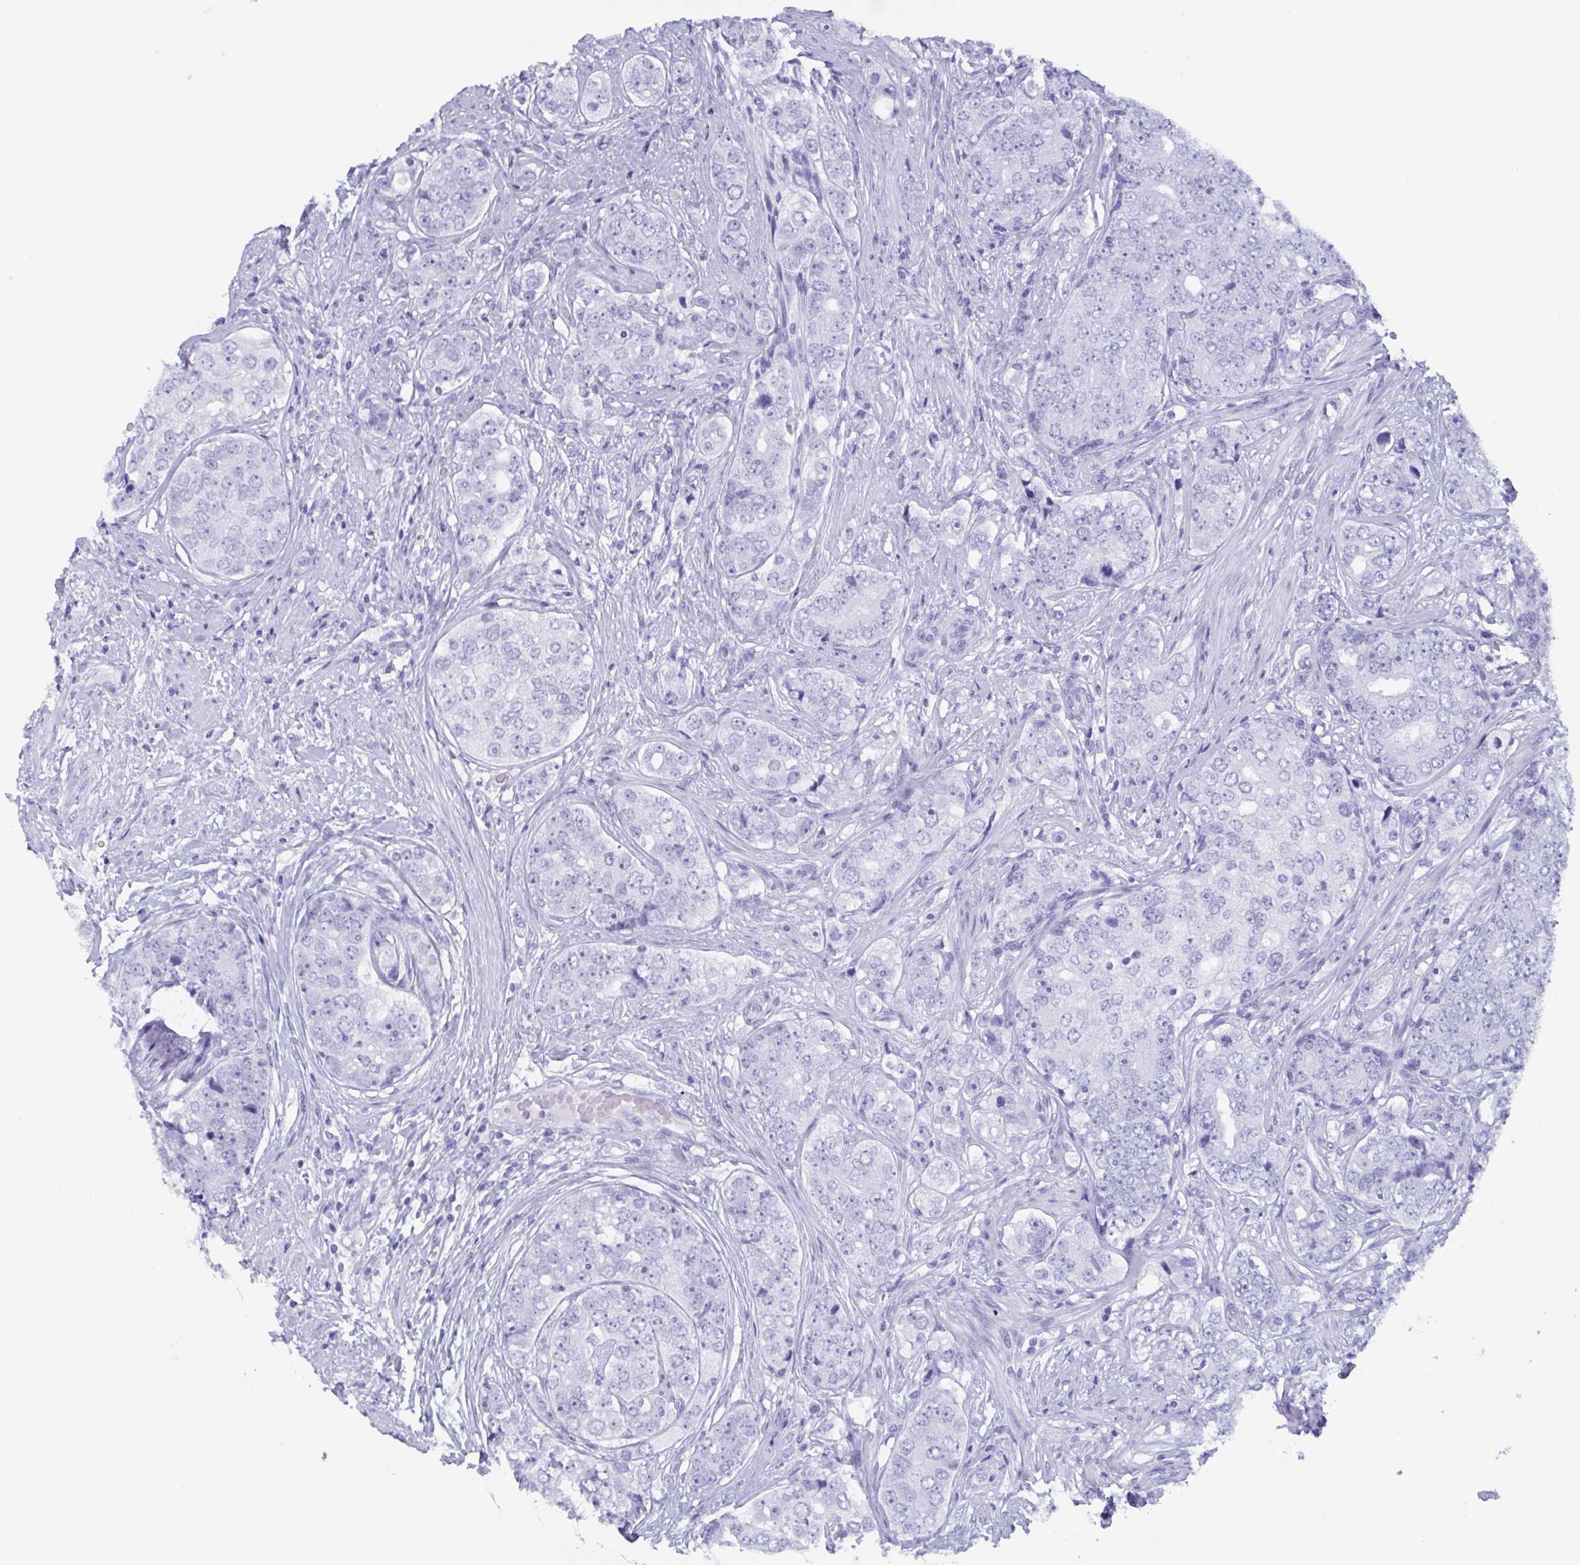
{"staining": {"intensity": "negative", "quantity": "none", "location": "none"}, "tissue": "prostate cancer", "cell_type": "Tumor cells", "image_type": "cancer", "snomed": [{"axis": "morphology", "description": "Adenocarcinoma, High grade"}, {"axis": "topography", "description": "Prostate"}], "caption": "Tumor cells are negative for brown protein staining in high-grade adenocarcinoma (prostate). (DAB (3,3'-diaminobenzidine) immunohistochemistry, high magnification).", "gene": "ZNF850", "patient": {"sex": "male", "age": 60}}